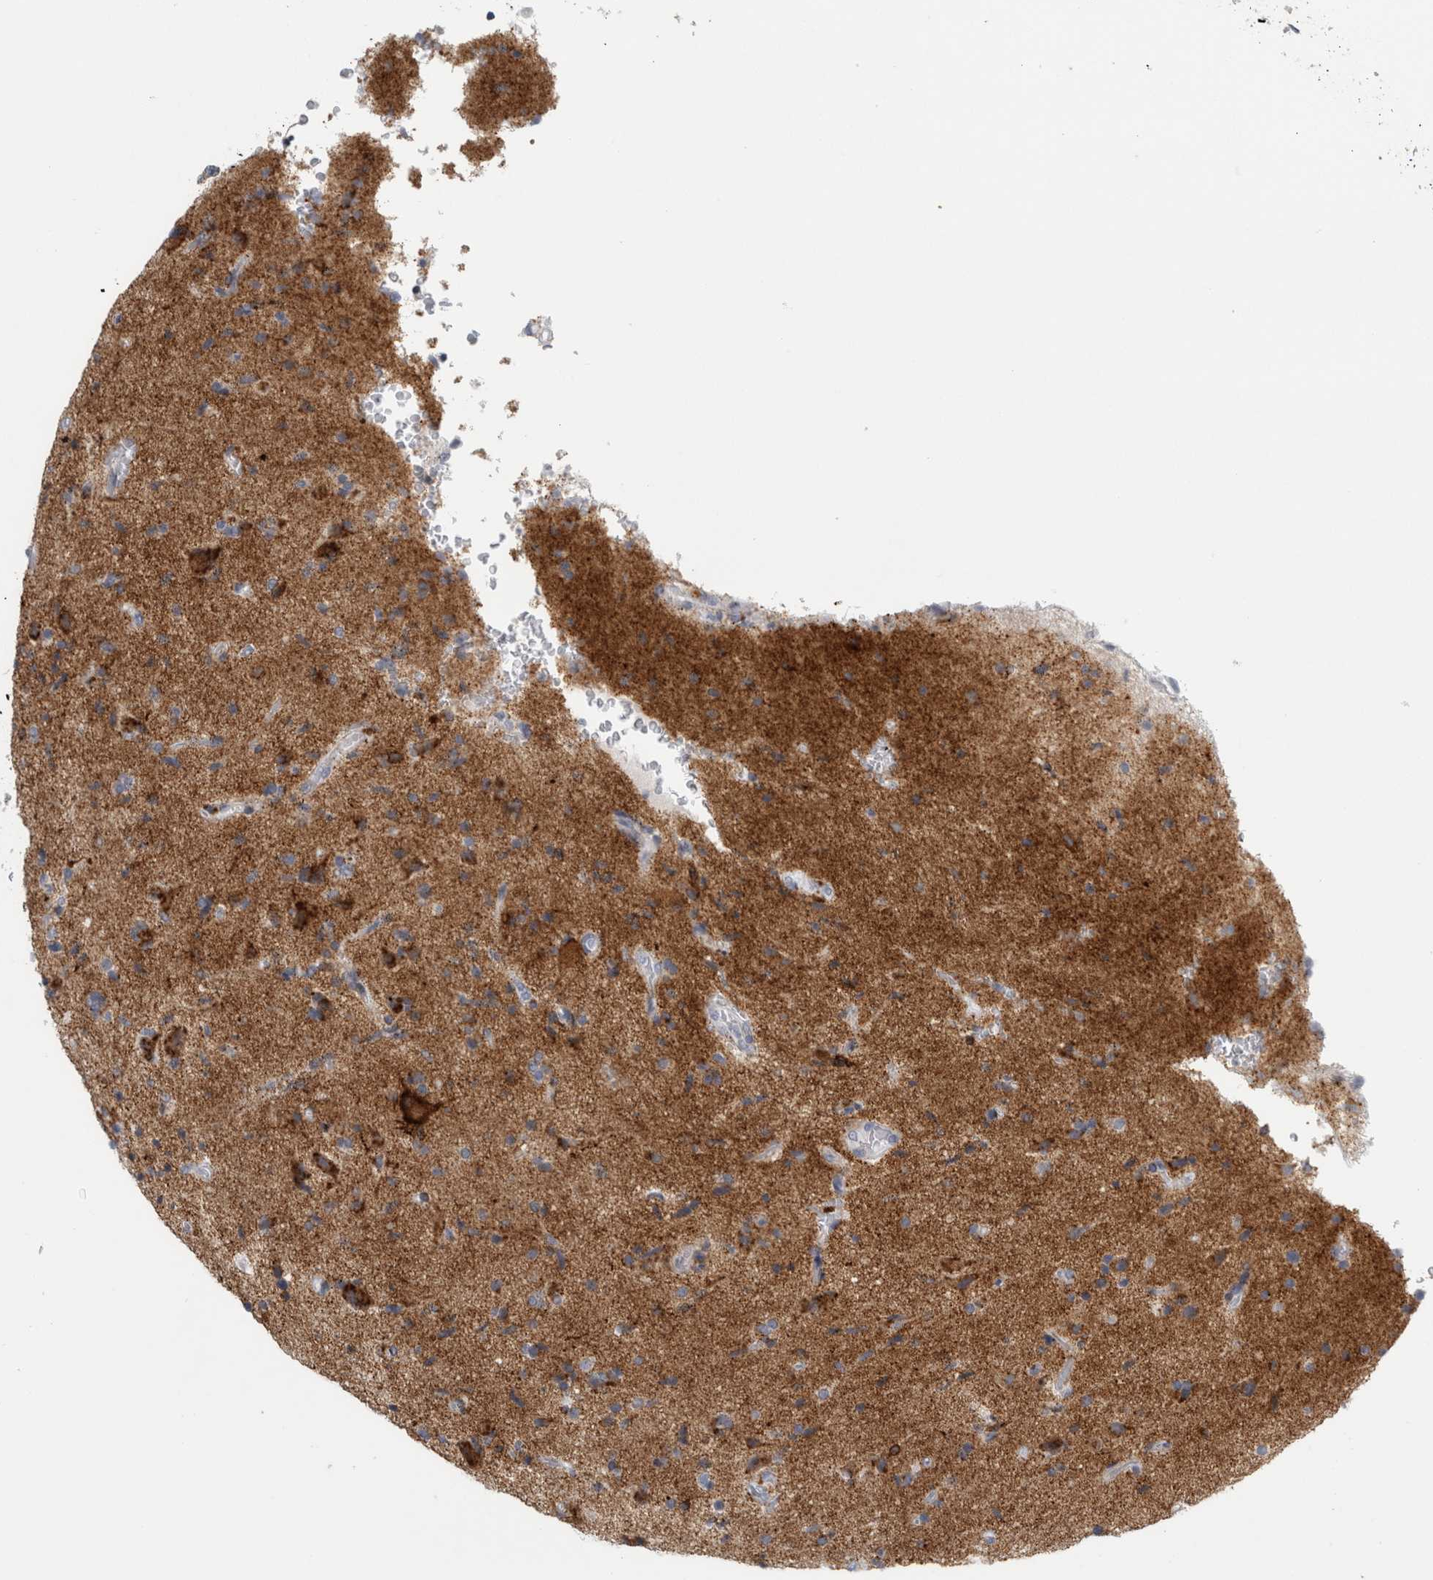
{"staining": {"intensity": "strong", "quantity": "<25%", "location": "cytoplasmic/membranous"}, "tissue": "glioma", "cell_type": "Tumor cells", "image_type": "cancer", "snomed": [{"axis": "morphology", "description": "Glioma, malignant, High grade"}, {"axis": "topography", "description": "Brain"}], "caption": "The image displays immunohistochemical staining of glioma. There is strong cytoplasmic/membranous positivity is identified in about <25% of tumor cells. The staining was performed using DAB, with brown indicating positive protein expression. Nuclei are stained blue with hematoxylin.", "gene": "CPE", "patient": {"sex": "male", "age": 72}}